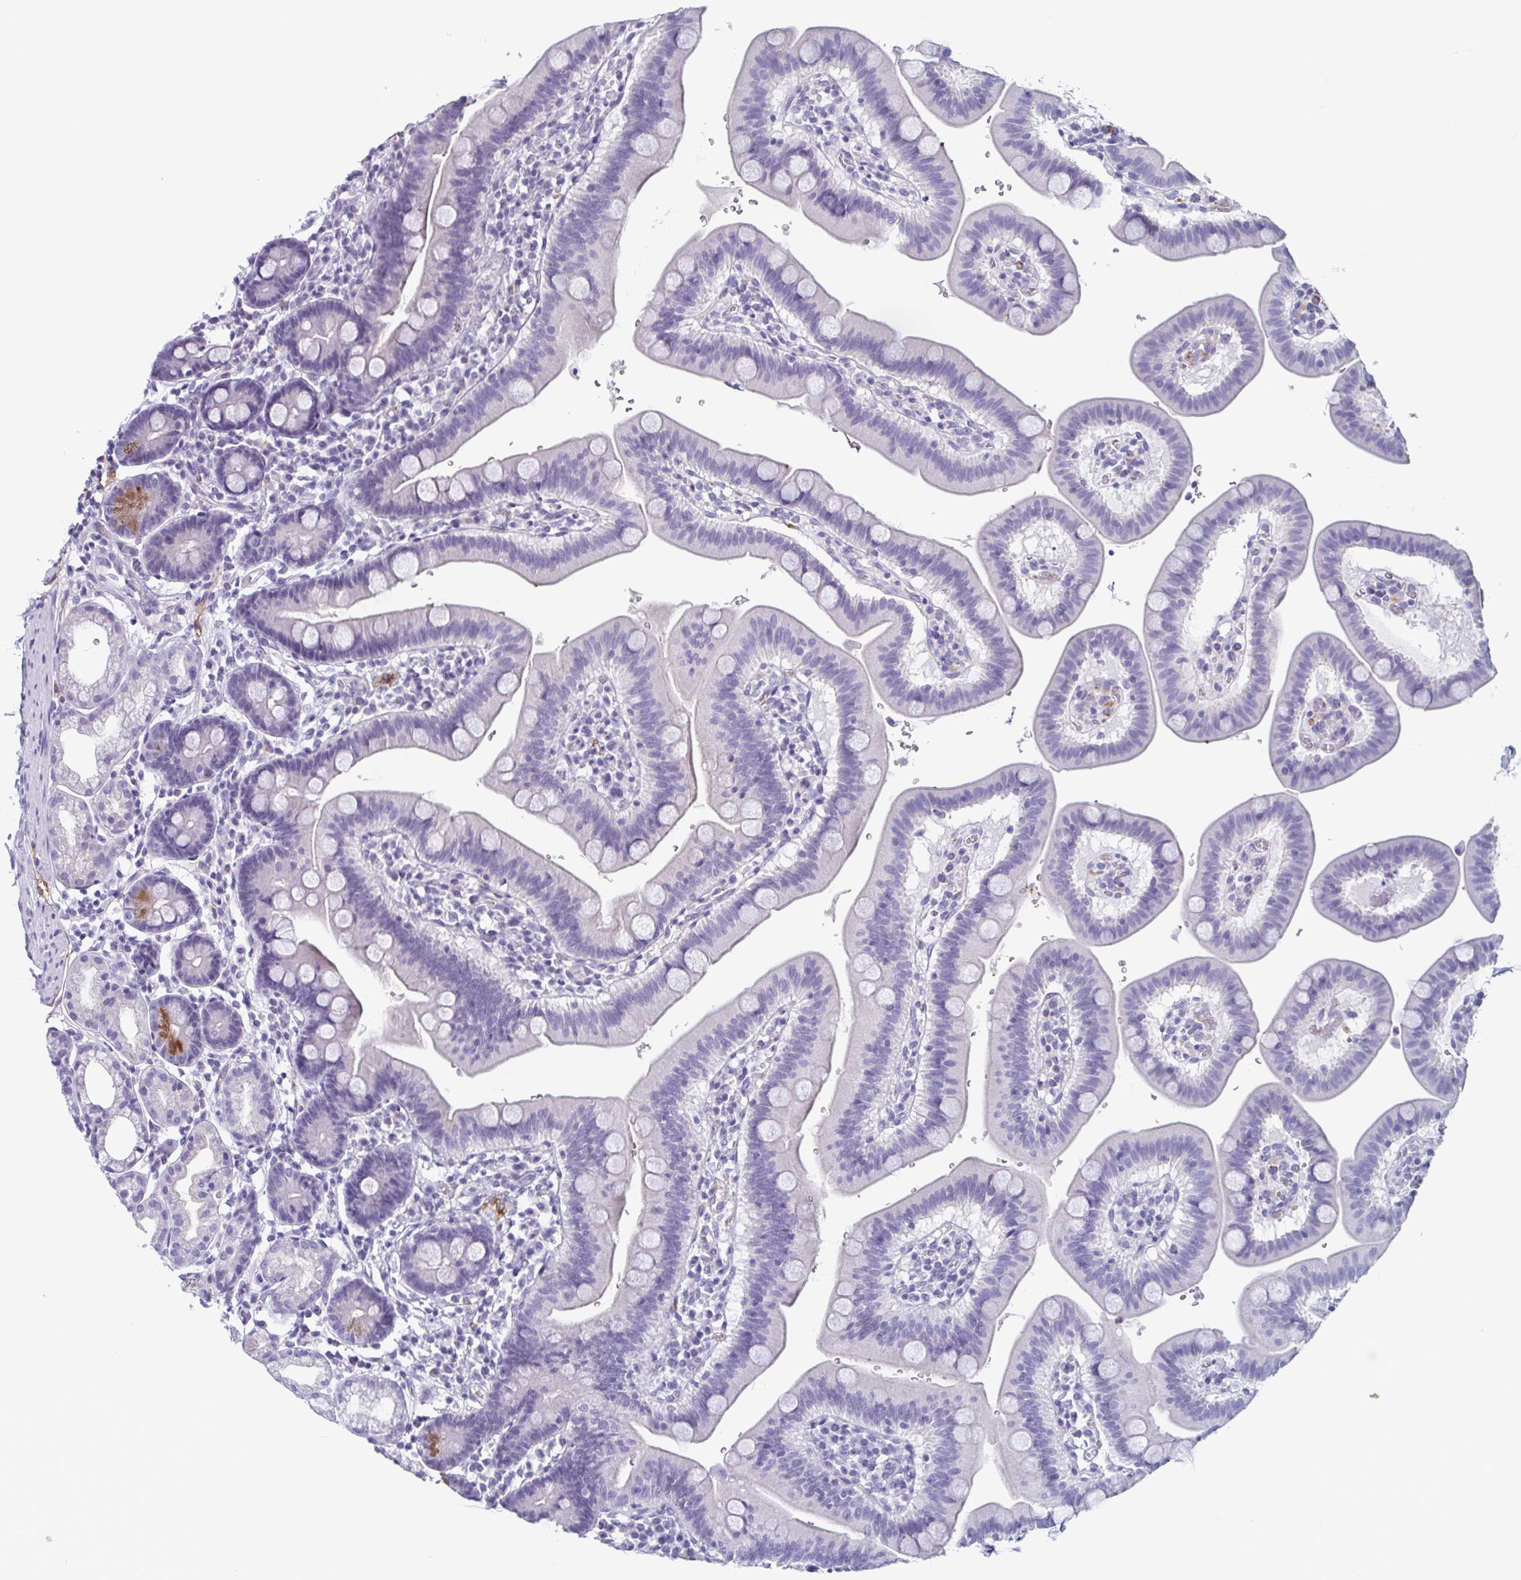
{"staining": {"intensity": "moderate", "quantity": "<25%", "location": "cytoplasmic/membranous"}, "tissue": "duodenum", "cell_type": "Glandular cells", "image_type": "normal", "snomed": [{"axis": "morphology", "description": "Normal tissue, NOS"}, {"axis": "topography", "description": "Pancreas"}, {"axis": "topography", "description": "Duodenum"}], "caption": "Glandular cells show low levels of moderate cytoplasmic/membranous positivity in approximately <25% of cells in unremarkable duodenum.", "gene": "LYRM2", "patient": {"sex": "male", "age": 59}}